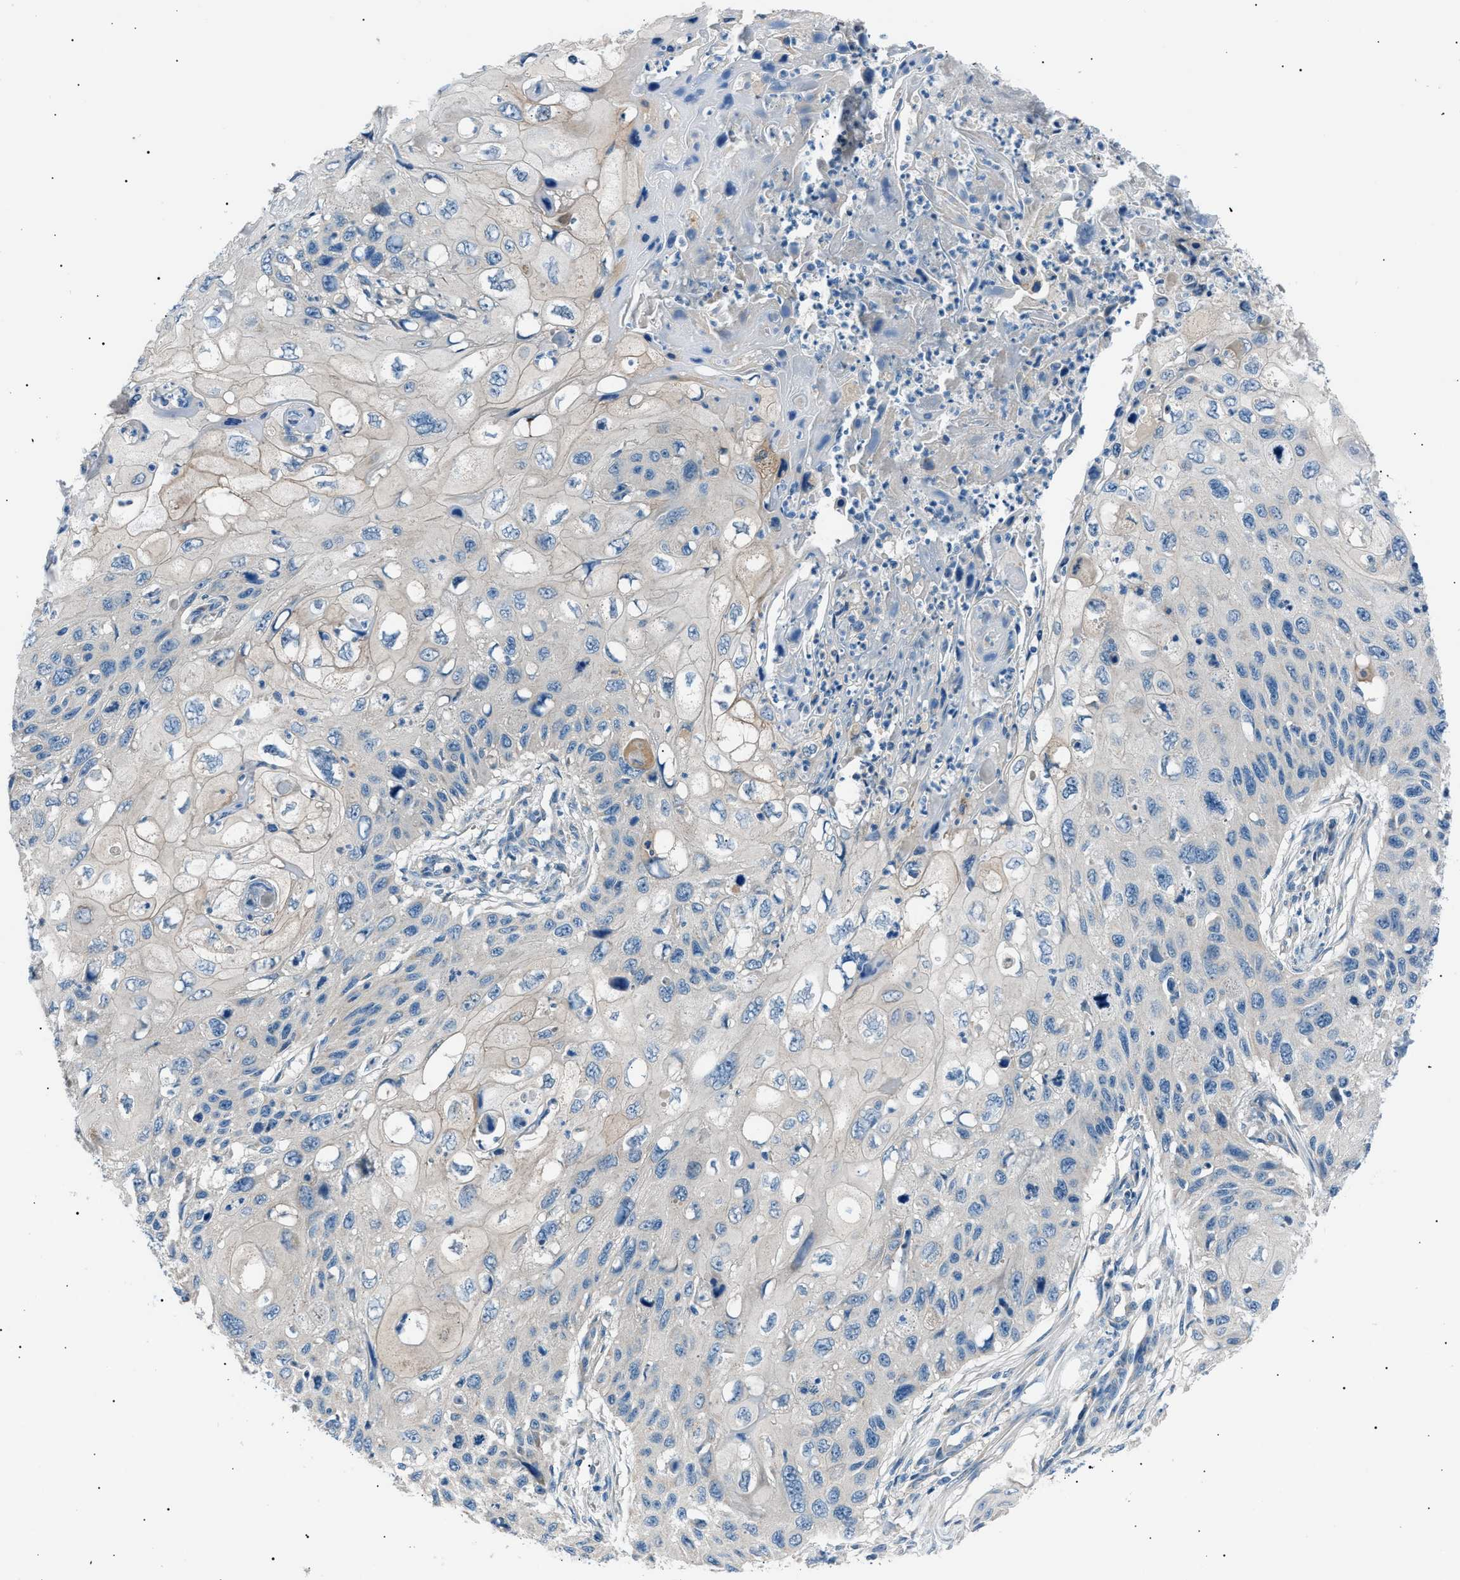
{"staining": {"intensity": "negative", "quantity": "none", "location": "none"}, "tissue": "cervical cancer", "cell_type": "Tumor cells", "image_type": "cancer", "snomed": [{"axis": "morphology", "description": "Squamous cell carcinoma, NOS"}, {"axis": "topography", "description": "Cervix"}], "caption": "DAB (3,3'-diaminobenzidine) immunohistochemical staining of human cervical cancer demonstrates no significant staining in tumor cells. (DAB immunohistochemistry with hematoxylin counter stain).", "gene": "LRRC37B", "patient": {"sex": "female", "age": 70}}